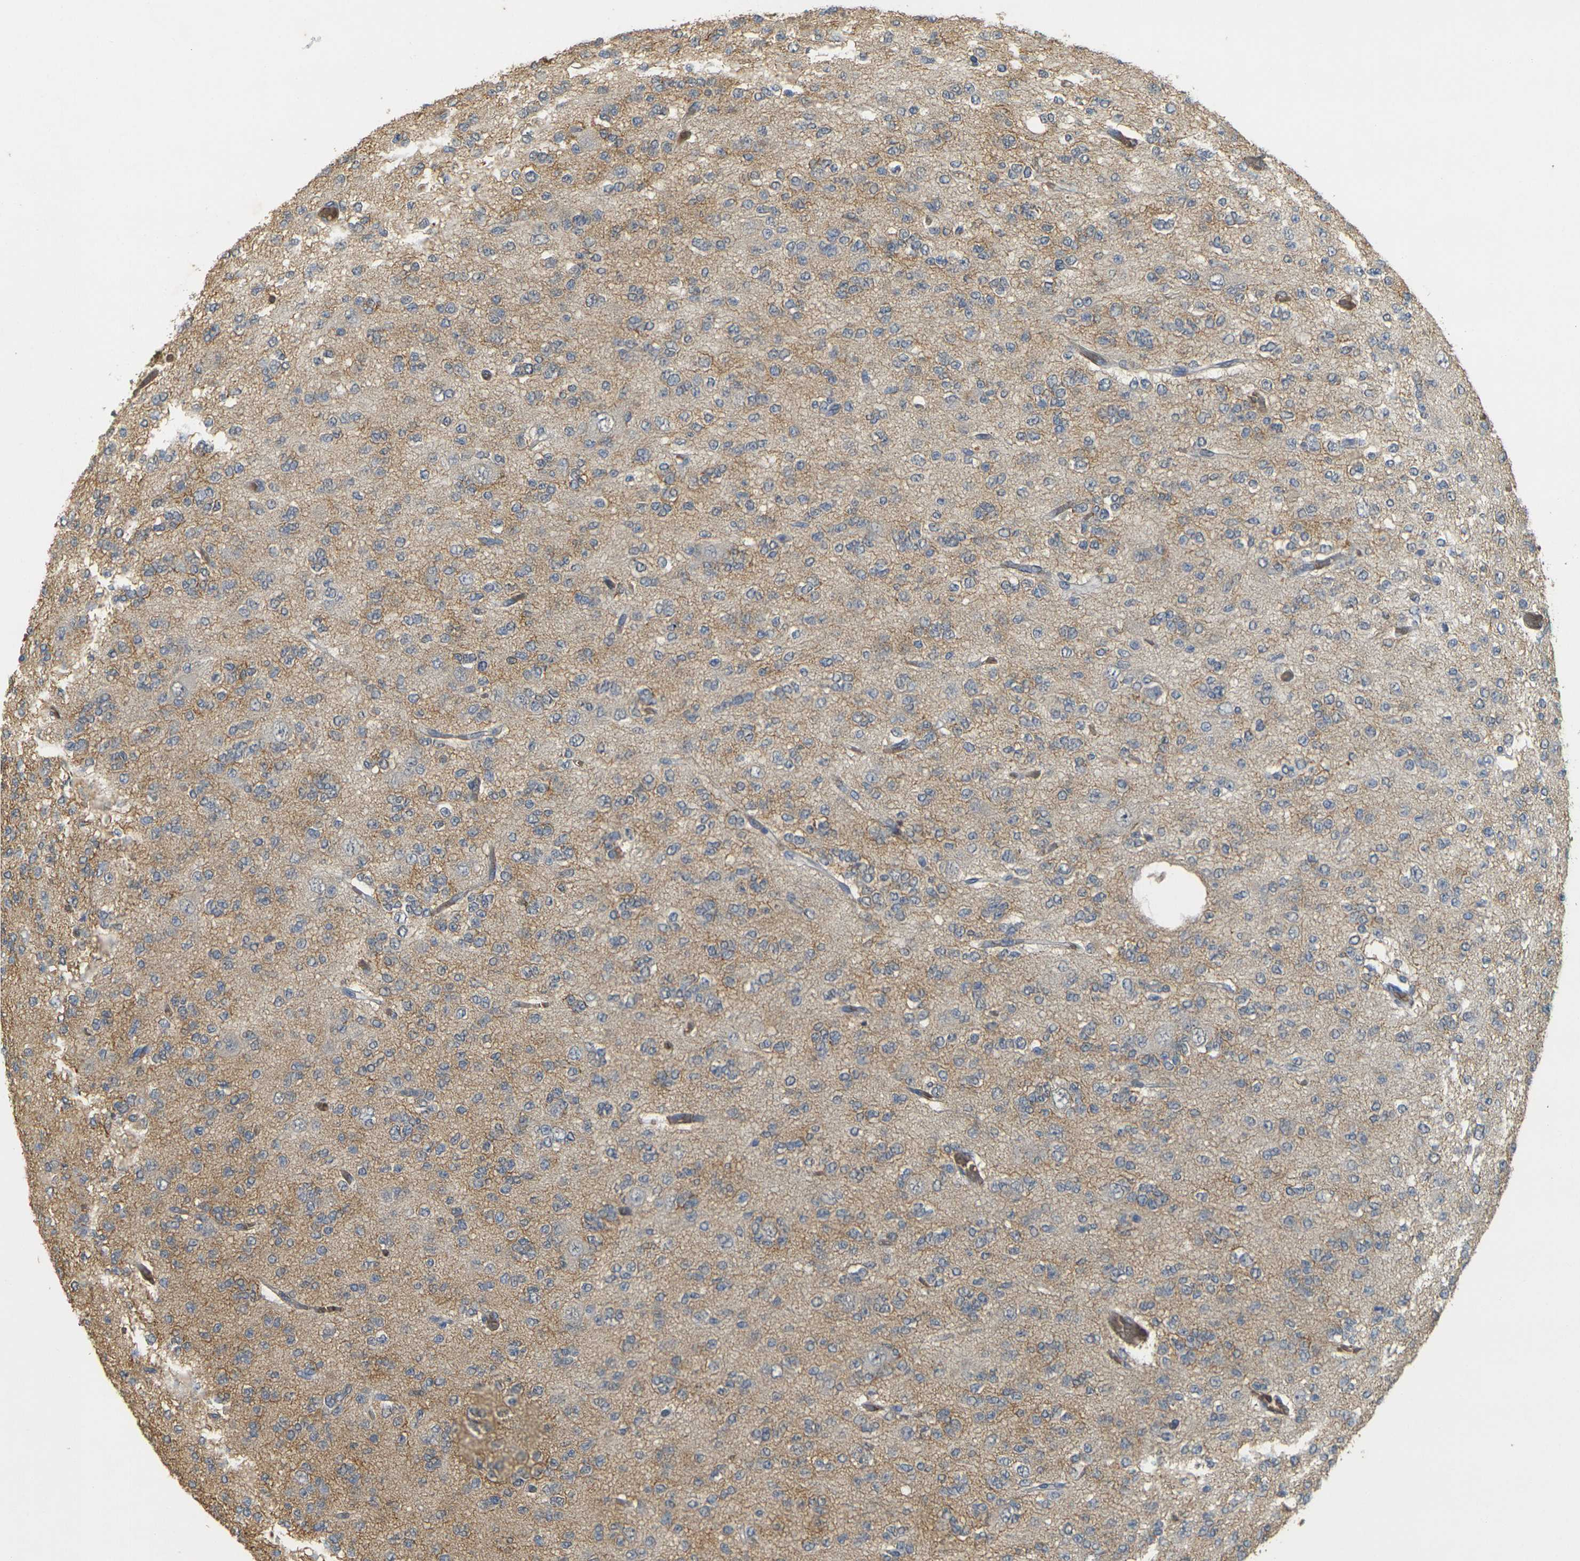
{"staining": {"intensity": "weak", "quantity": ">75%", "location": "cytoplasmic/membranous"}, "tissue": "glioma", "cell_type": "Tumor cells", "image_type": "cancer", "snomed": [{"axis": "morphology", "description": "Glioma, malignant, Low grade"}, {"axis": "topography", "description": "Brain"}], "caption": "Immunohistochemistry (DAB) staining of human malignant glioma (low-grade) shows weak cytoplasmic/membranous protein expression in about >75% of tumor cells.", "gene": "MEGF9", "patient": {"sex": "male", "age": 38}}